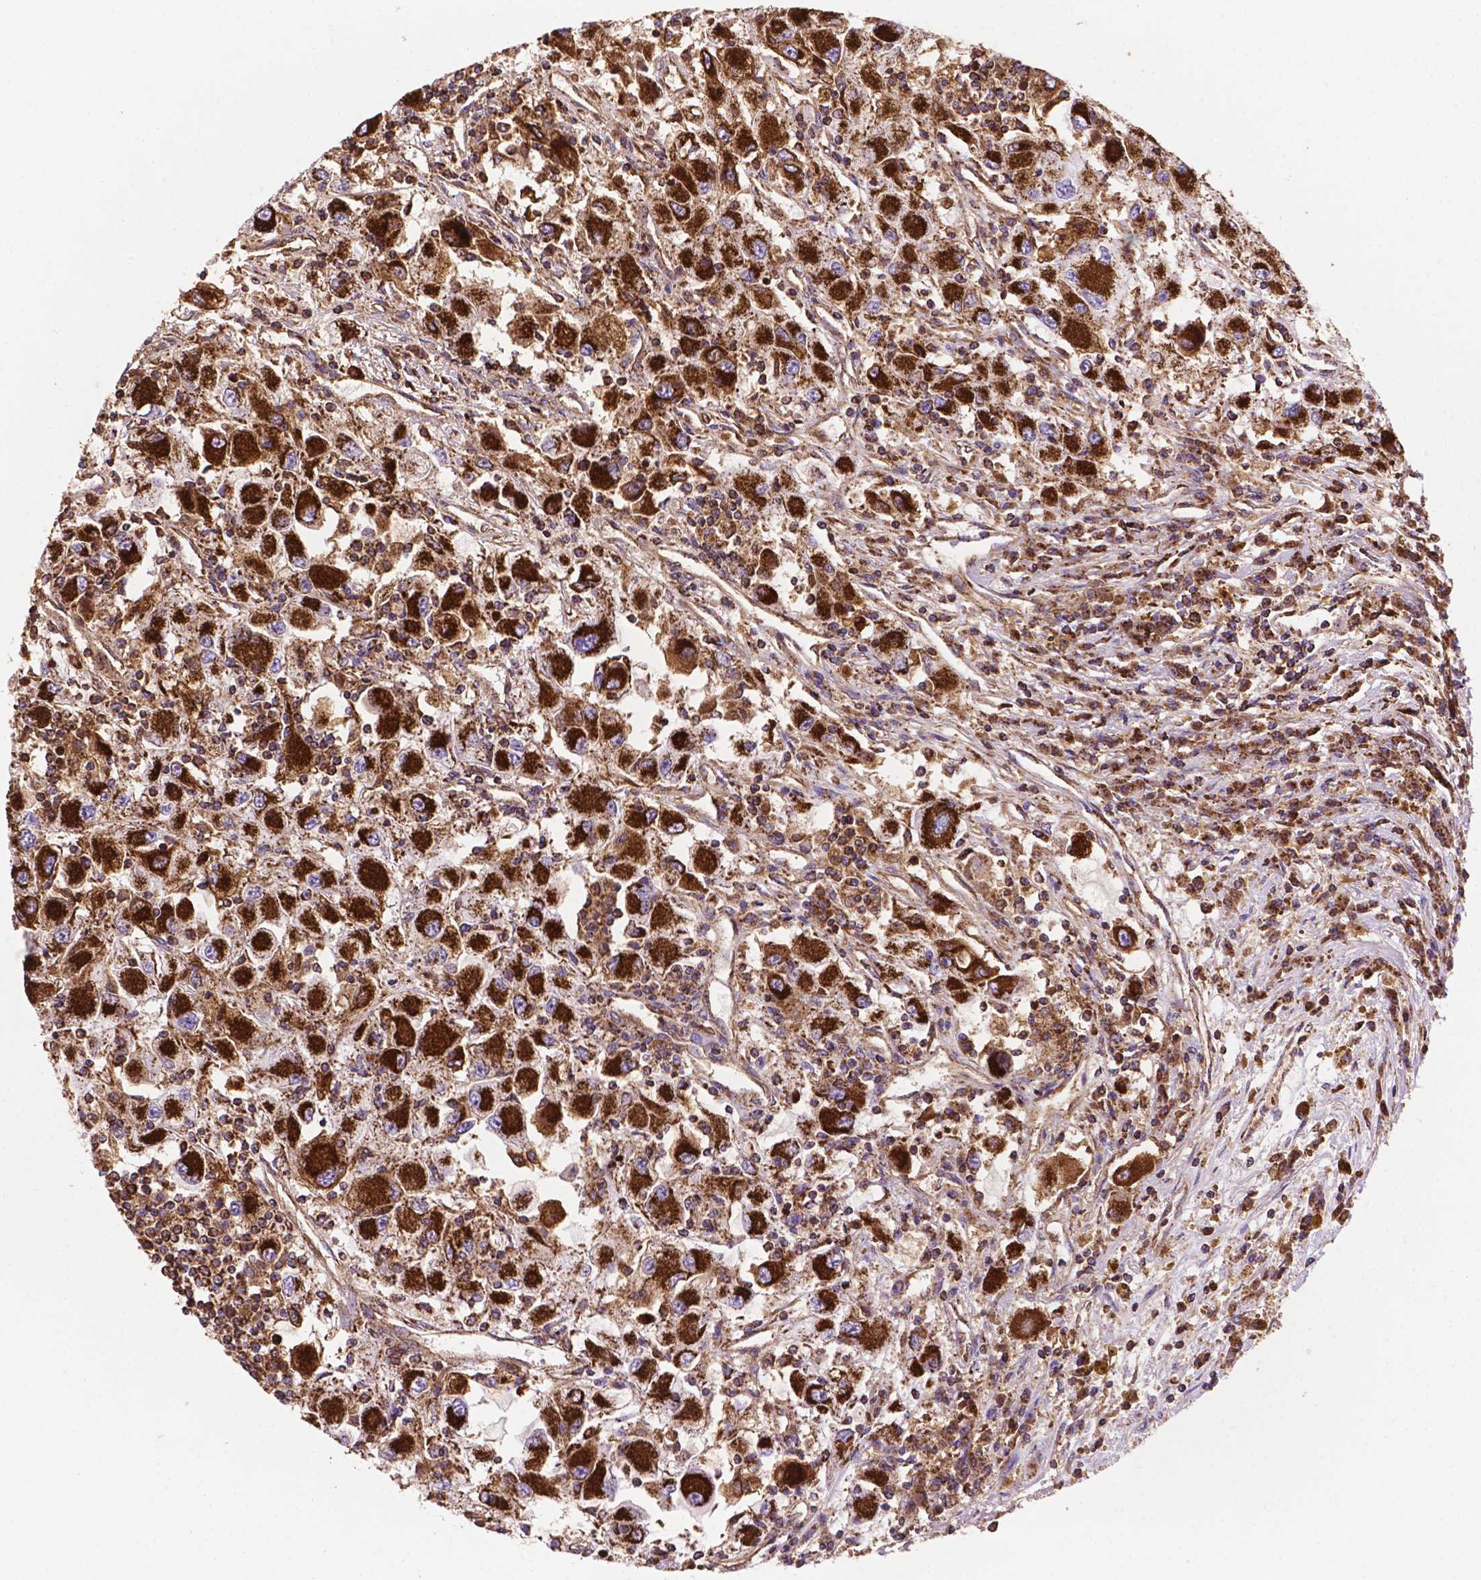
{"staining": {"intensity": "strong", "quantity": ">75%", "location": "cytoplasmic/membranous"}, "tissue": "renal cancer", "cell_type": "Tumor cells", "image_type": "cancer", "snomed": [{"axis": "morphology", "description": "Adenocarcinoma, NOS"}, {"axis": "topography", "description": "Kidney"}], "caption": "IHC micrograph of neoplastic tissue: renal cancer stained using immunohistochemistry (IHC) exhibits high levels of strong protein expression localized specifically in the cytoplasmic/membranous of tumor cells, appearing as a cytoplasmic/membranous brown color.", "gene": "HSPD1", "patient": {"sex": "female", "age": 67}}